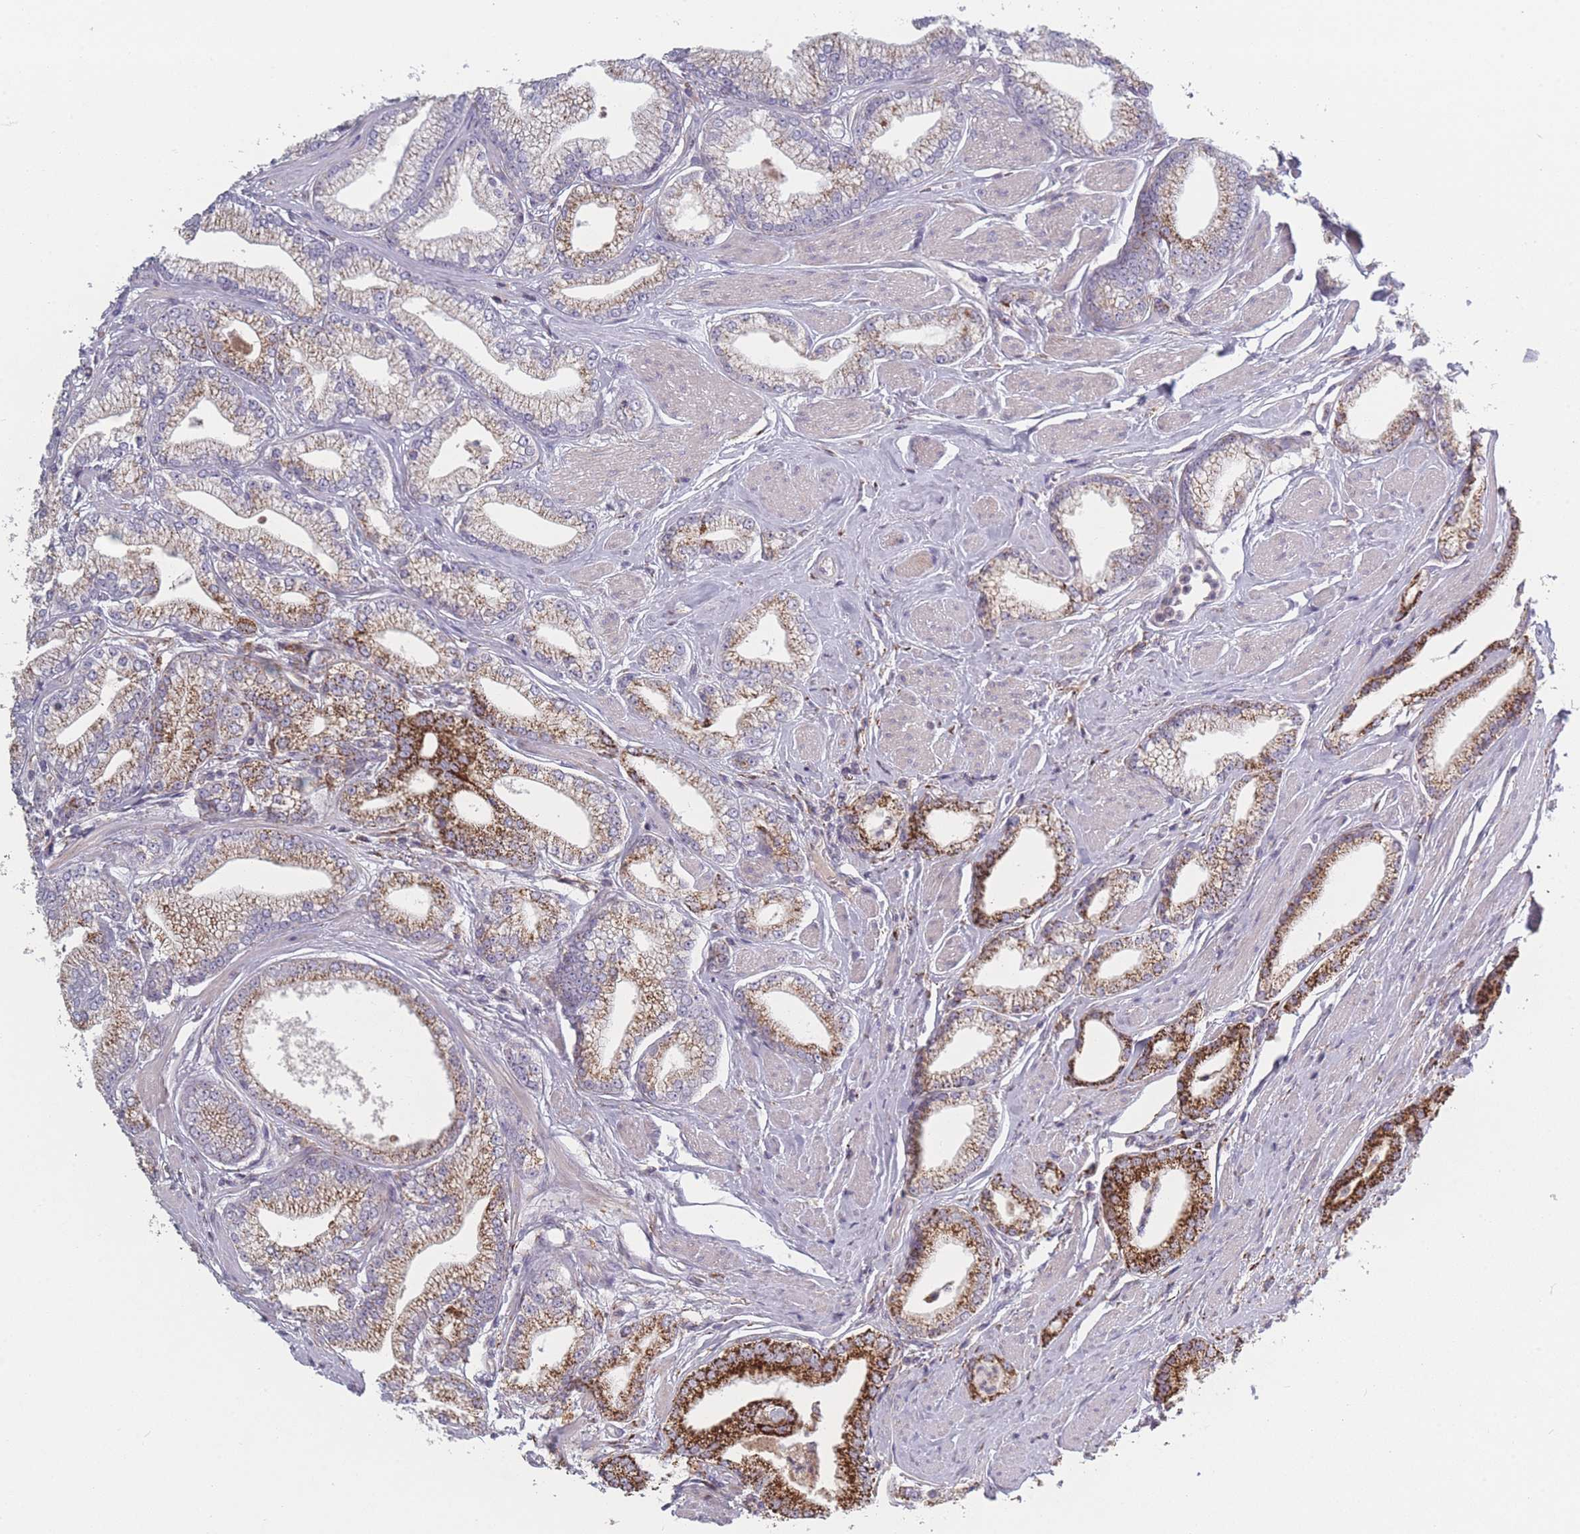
{"staining": {"intensity": "strong", "quantity": "<25%", "location": "cytoplasmic/membranous"}, "tissue": "prostate cancer", "cell_type": "Tumor cells", "image_type": "cancer", "snomed": [{"axis": "morphology", "description": "Adenocarcinoma, High grade"}, {"axis": "topography", "description": "Prostate"}], "caption": "Prostate cancer (high-grade adenocarcinoma) tissue demonstrates strong cytoplasmic/membranous expression in about <25% of tumor cells", "gene": "PEX11B", "patient": {"sex": "male", "age": 67}}